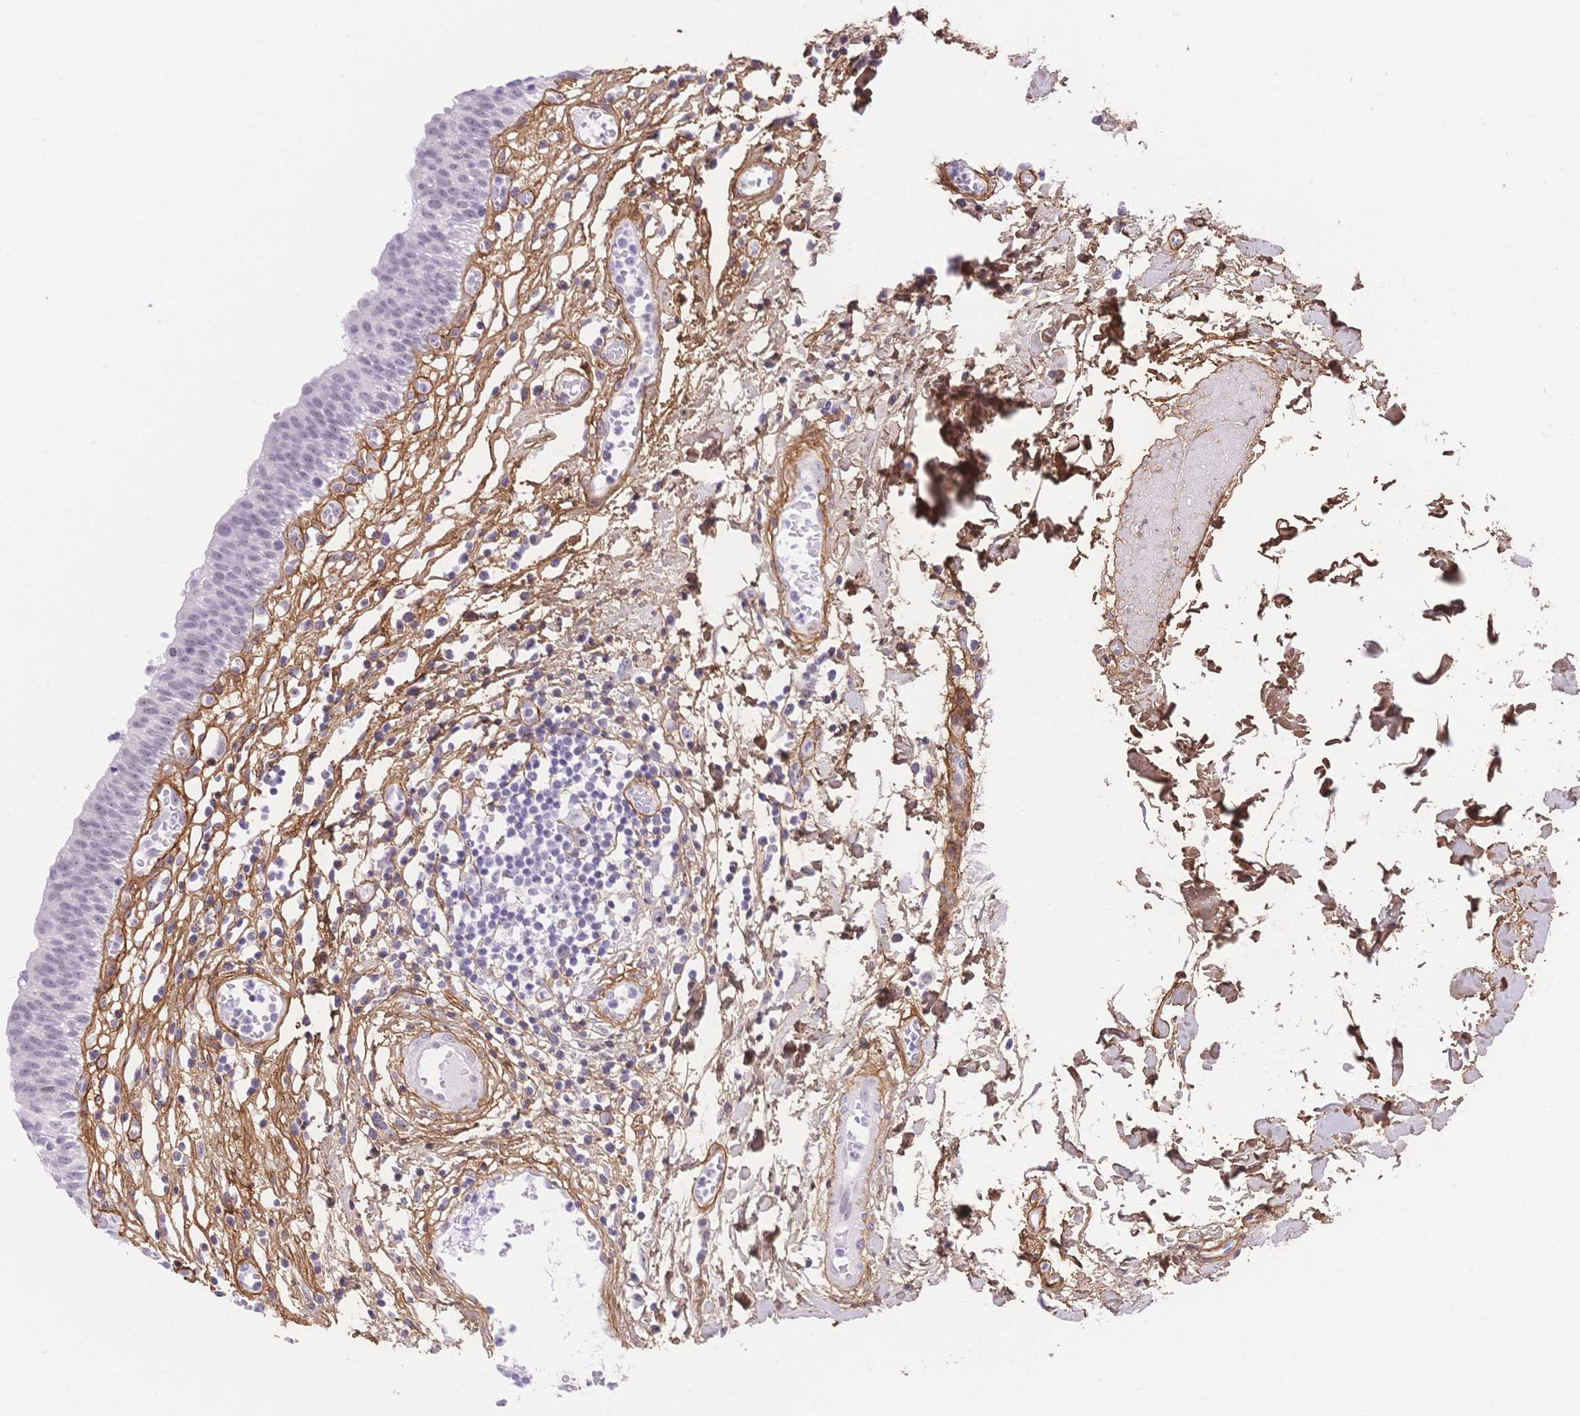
{"staining": {"intensity": "moderate", "quantity": "<25%", "location": "nuclear"}, "tissue": "urinary bladder", "cell_type": "Urothelial cells", "image_type": "normal", "snomed": [{"axis": "morphology", "description": "Normal tissue, NOS"}, {"axis": "topography", "description": "Urinary bladder"}], "caption": "Urothelial cells display low levels of moderate nuclear expression in about <25% of cells in normal urinary bladder. (DAB (3,3'-diaminobenzidine) = brown stain, brightfield microscopy at high magnification).", "gene": "PDZD2", "patient": {"sex": "male", "age": 64}}